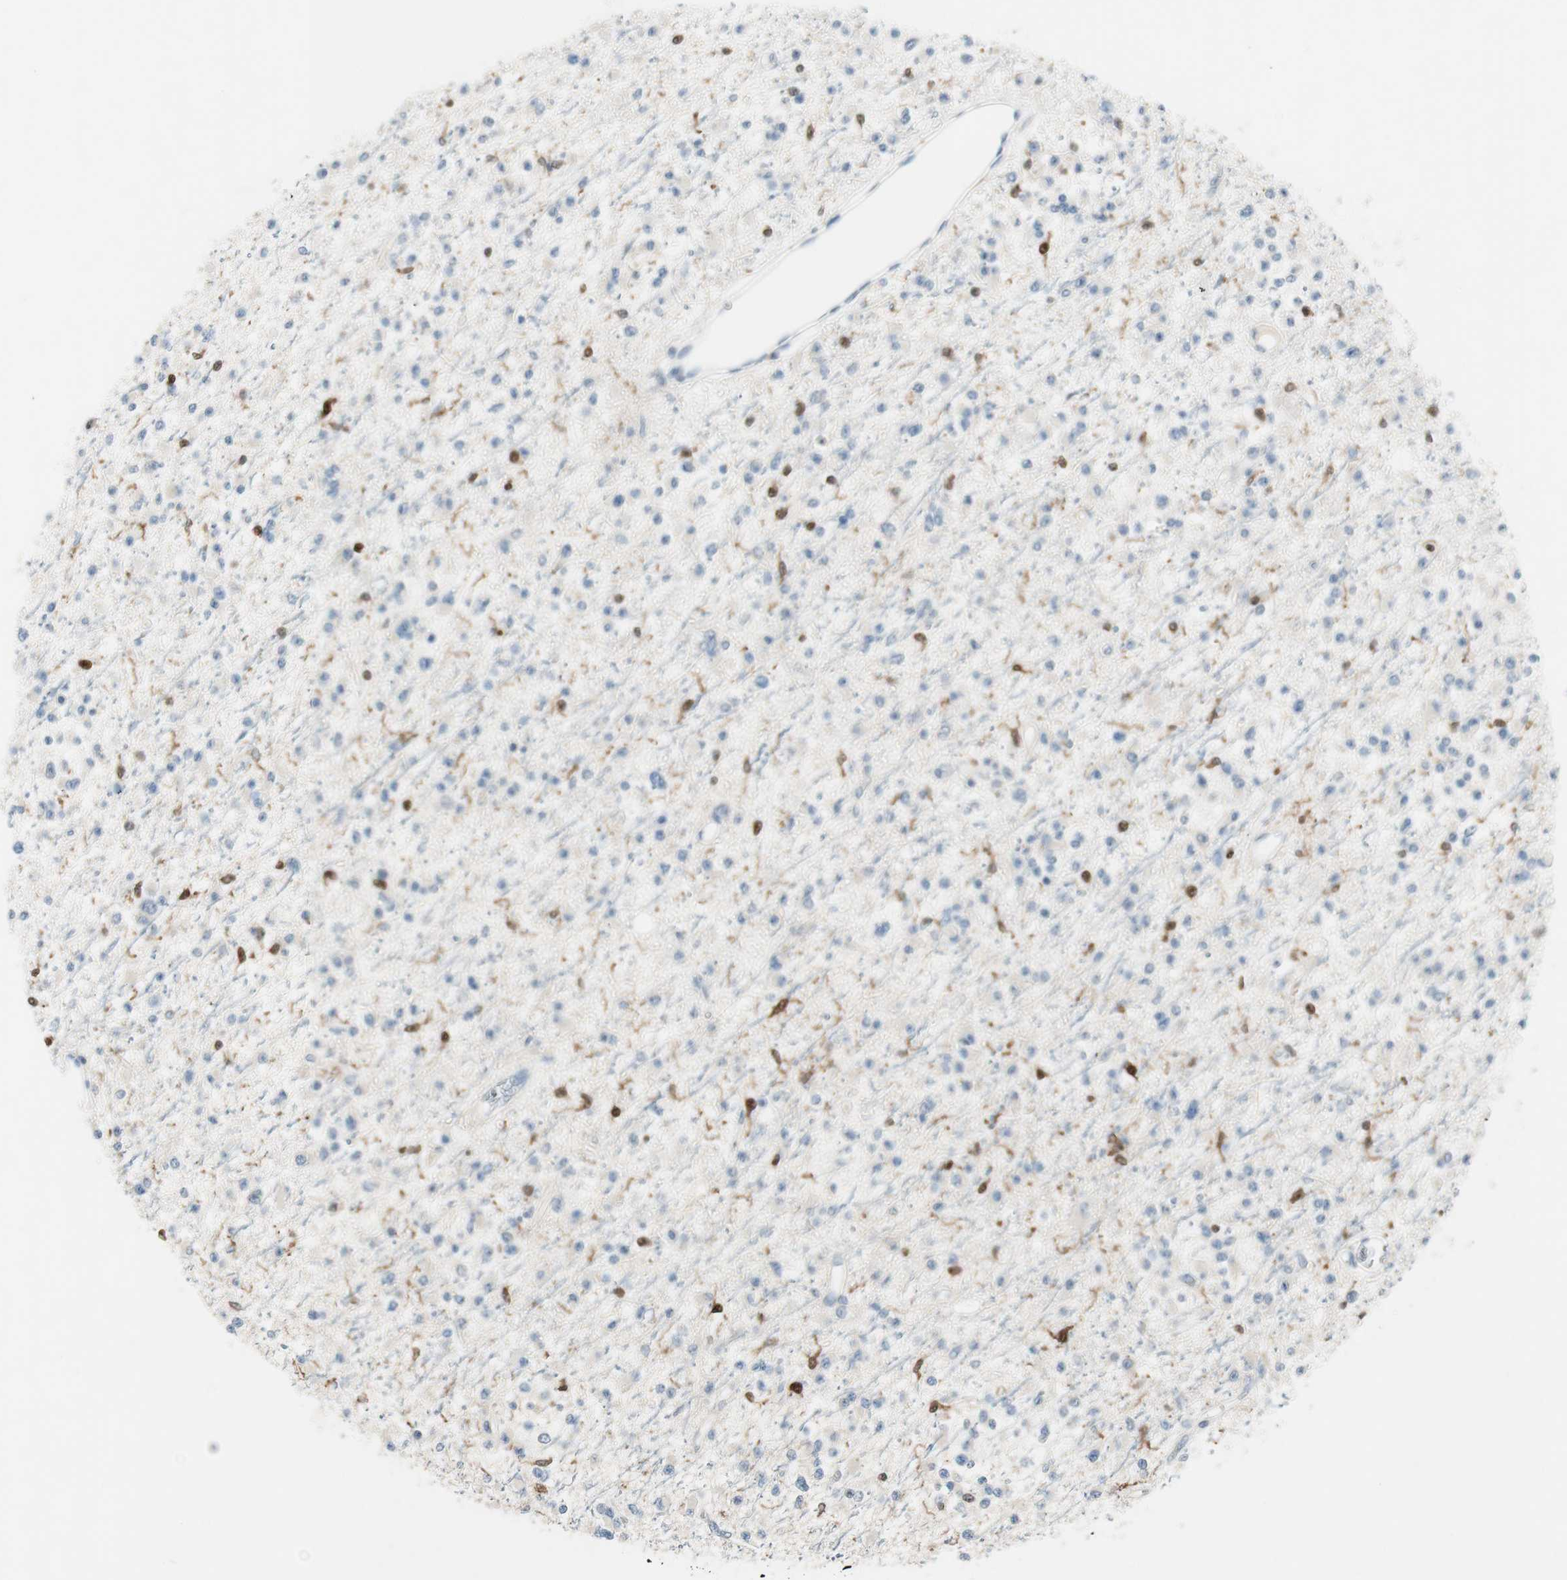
{"staining": {"intensity": "negative", "quantity": "none", "location": "none"}, "tissue": "glioma", "cell_type": "Tumor cells", "image_type": "cancer", "snomed": [{"axis": "morphology", "description": "Glioma, malignant, Low grade"}, {"axis": "topography", "description": "Brain"}], "caption": "The micrograph exhibits no significant staining in tumor cells of glioma.", "gene": "COTL1", "patient": {"sex": "female", "age": 22}}